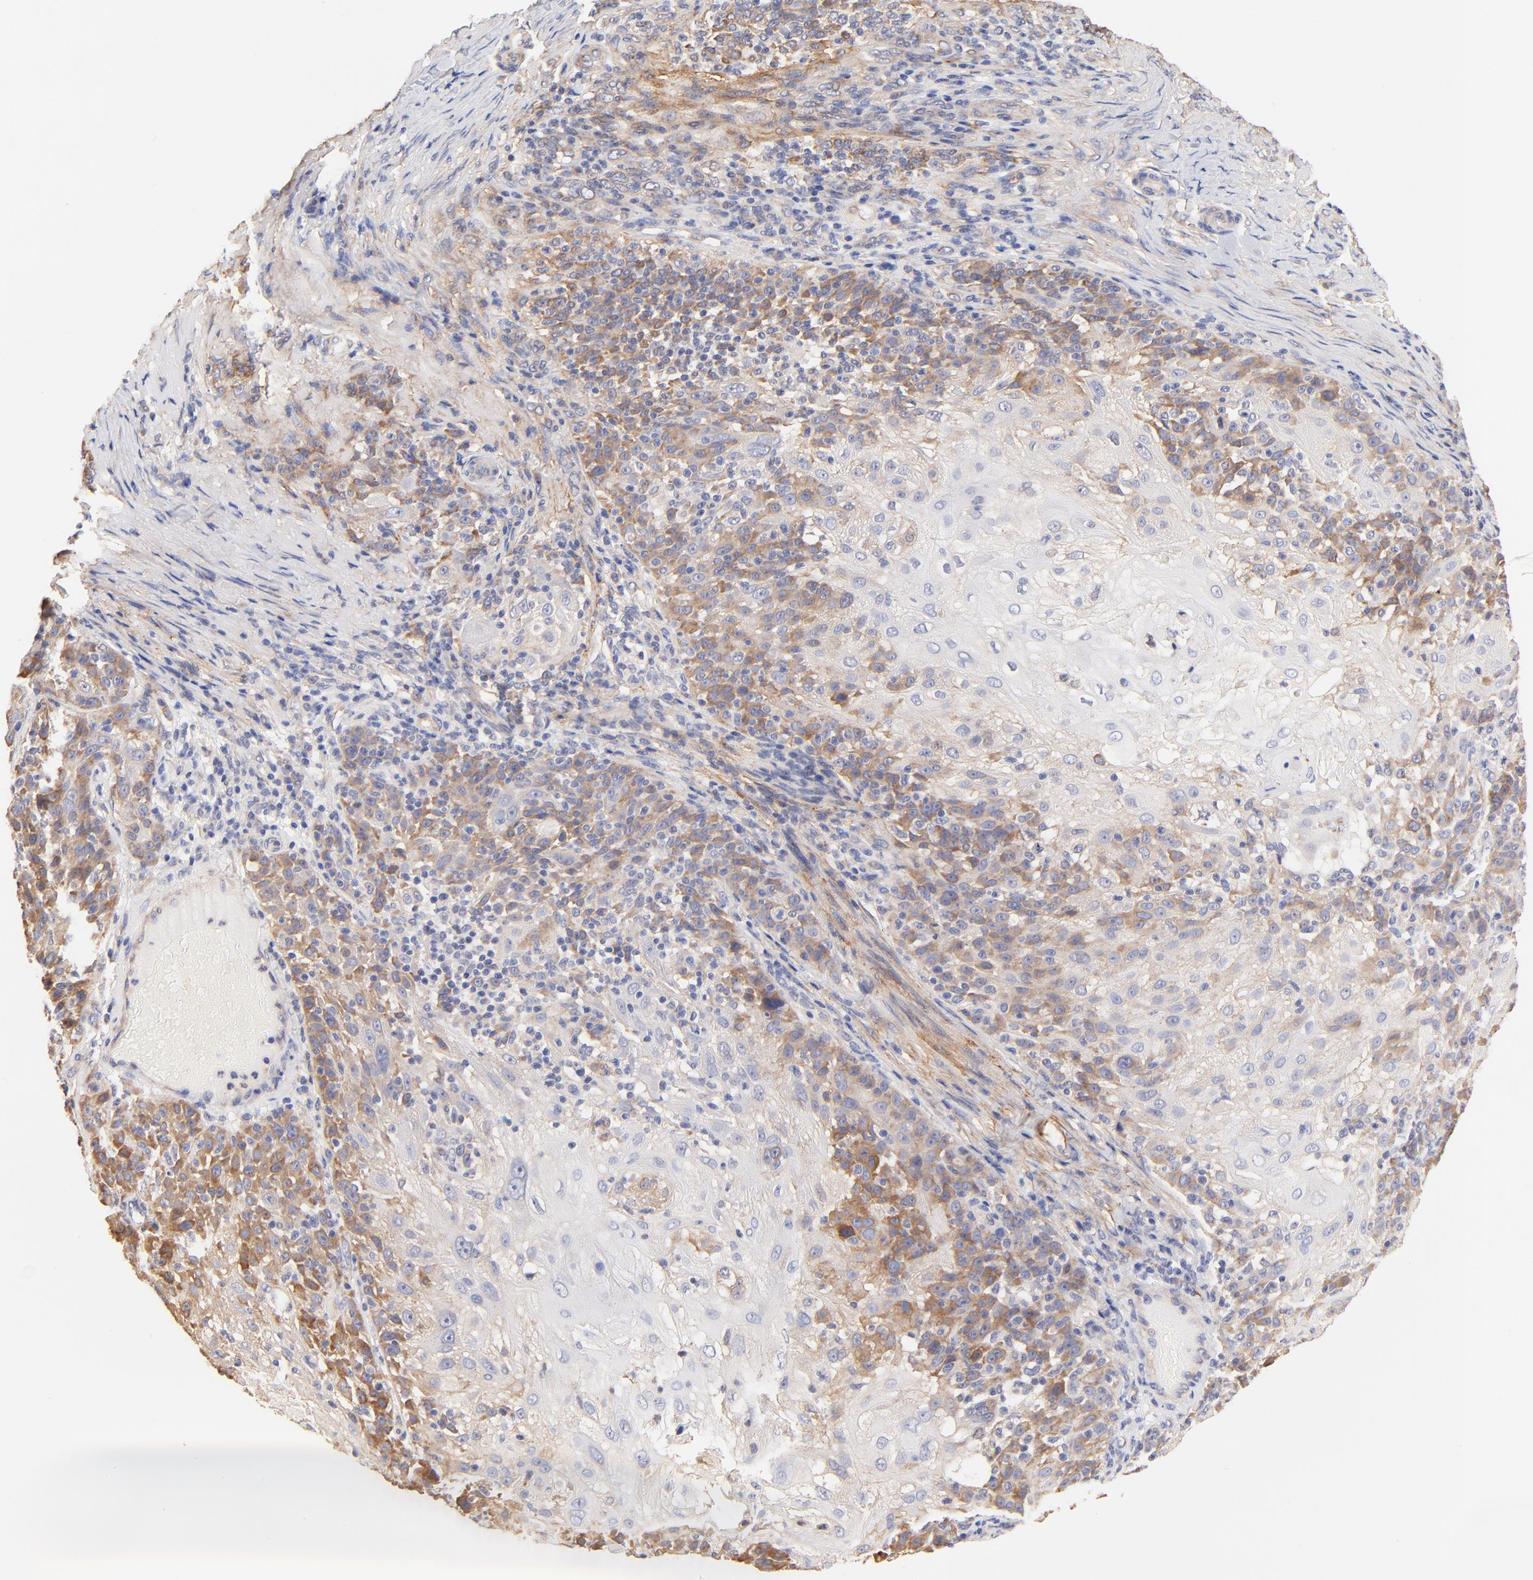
{"staining": {"intensity": "moderate", "quantity": "25%-75%", "location": "cytoplasmic/membranous"}, "tissue": "skin cancer", "cell_type": "Tumor cells", "image_type": "cancer", "snomed": [{"axis": "morphology", "description": "Normal tissue, NOS"}, {"axis": "morphology", "description": "Squamous cell carcinoma, NOS"}, {"axis": "topography", "description": "Skin"}], "caption": "Skin cancer (squamous cell carcinoma) stained for a protein (brown) shows moderate cytoplasmic/membranous positive expression in about 25%-75% of tumor cells.", "gene": "PTK7", "patient": {"sex": "female", "age": 83}}